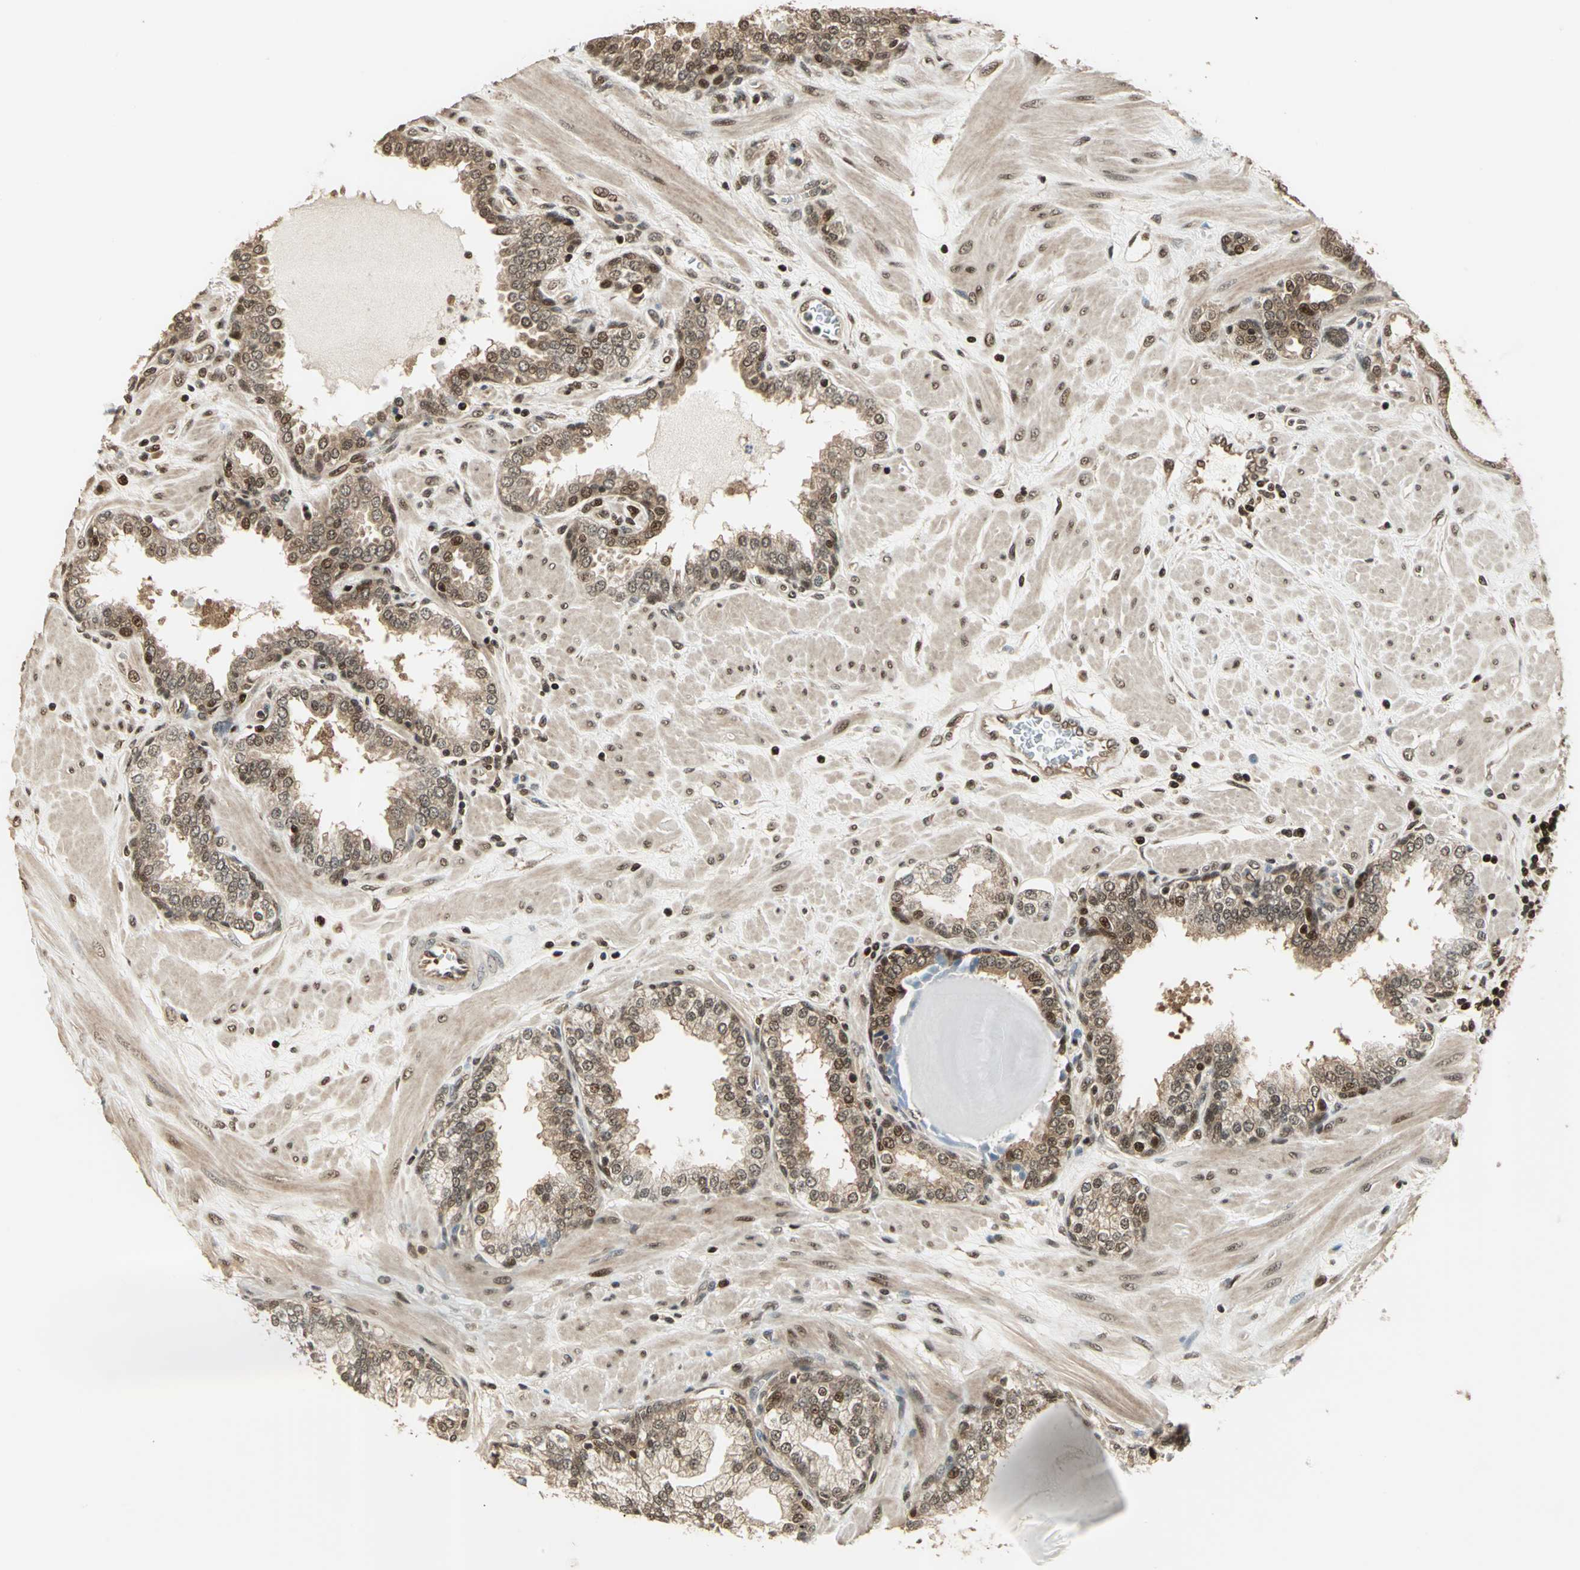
{"staining": {"intensity": "strong", "quantity": ">75%", "location": "cytoplasmic/membranous,nuclear"}, "tissue": "prostate", "cell_type": "Glandular cells", "image_type": "normal", "snomed": [{"axis": "morphology", "description": "Normal tissue, NOS"}, {"axis": "topography", "description": "Prostate"}], "caption": "Strong cytoplasmic/membranous,nuclear protein positivity is identified in approximately >75% of glandular cells in prostate.", "gene": "PSMC3", "patient": {"sex": "male", "age": 51}}